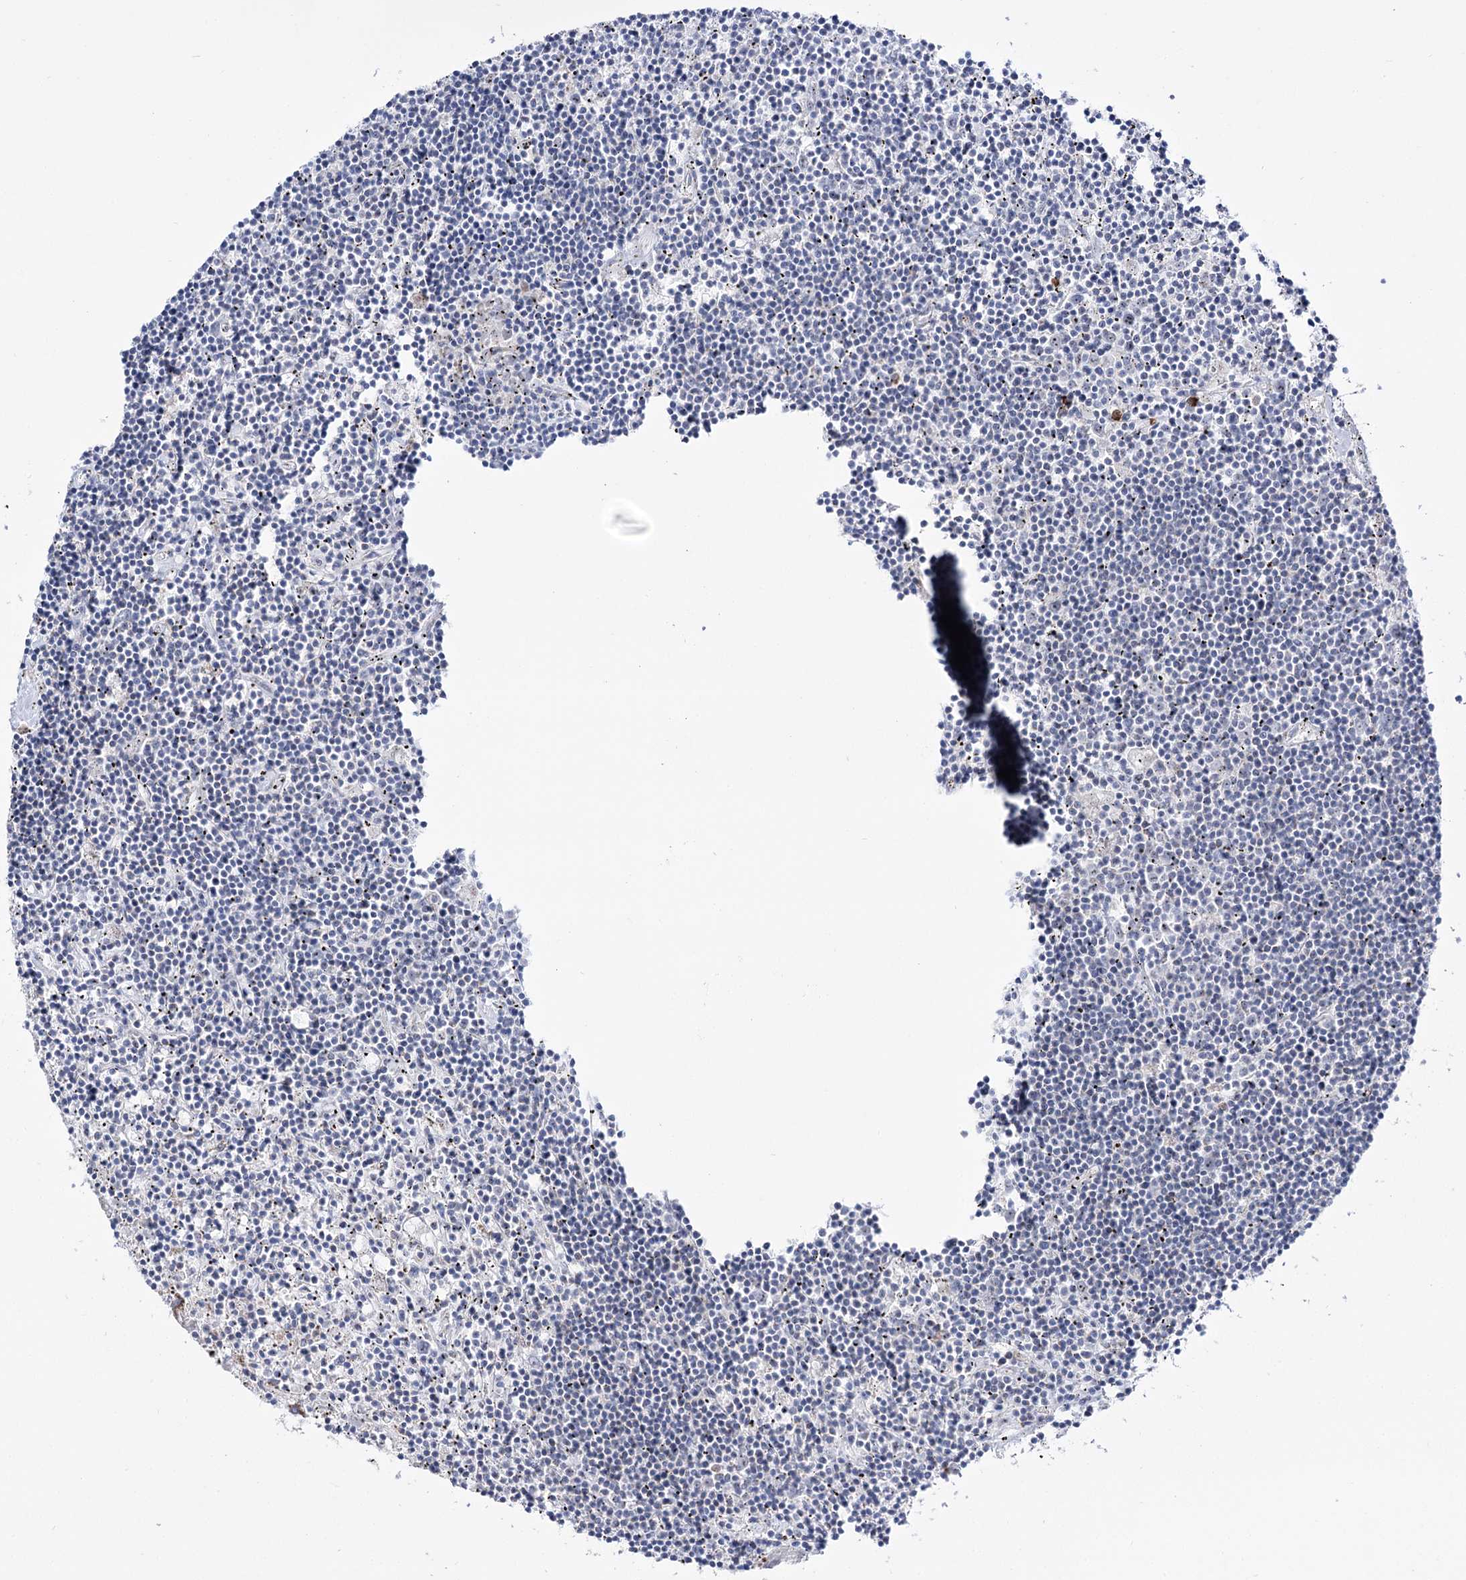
{"staining": {"intensity": "negative", "quantity": "none", "location": "none"}, "tissue": "lymphoma", "cell_type": "Tumor cells", "image_type": "cancer", "snomed": [{"axis": "morphology", "description": "Malignant lymphoma, non-Hodgkin's type, Low grade"}, {"axis": "topography", "description": "Spleen"}], "caption": "The image displays no significant expression in tumor cells of lymphoma.", "gene": "METTL5", "patient": {"sex": "male", "age": 76}}